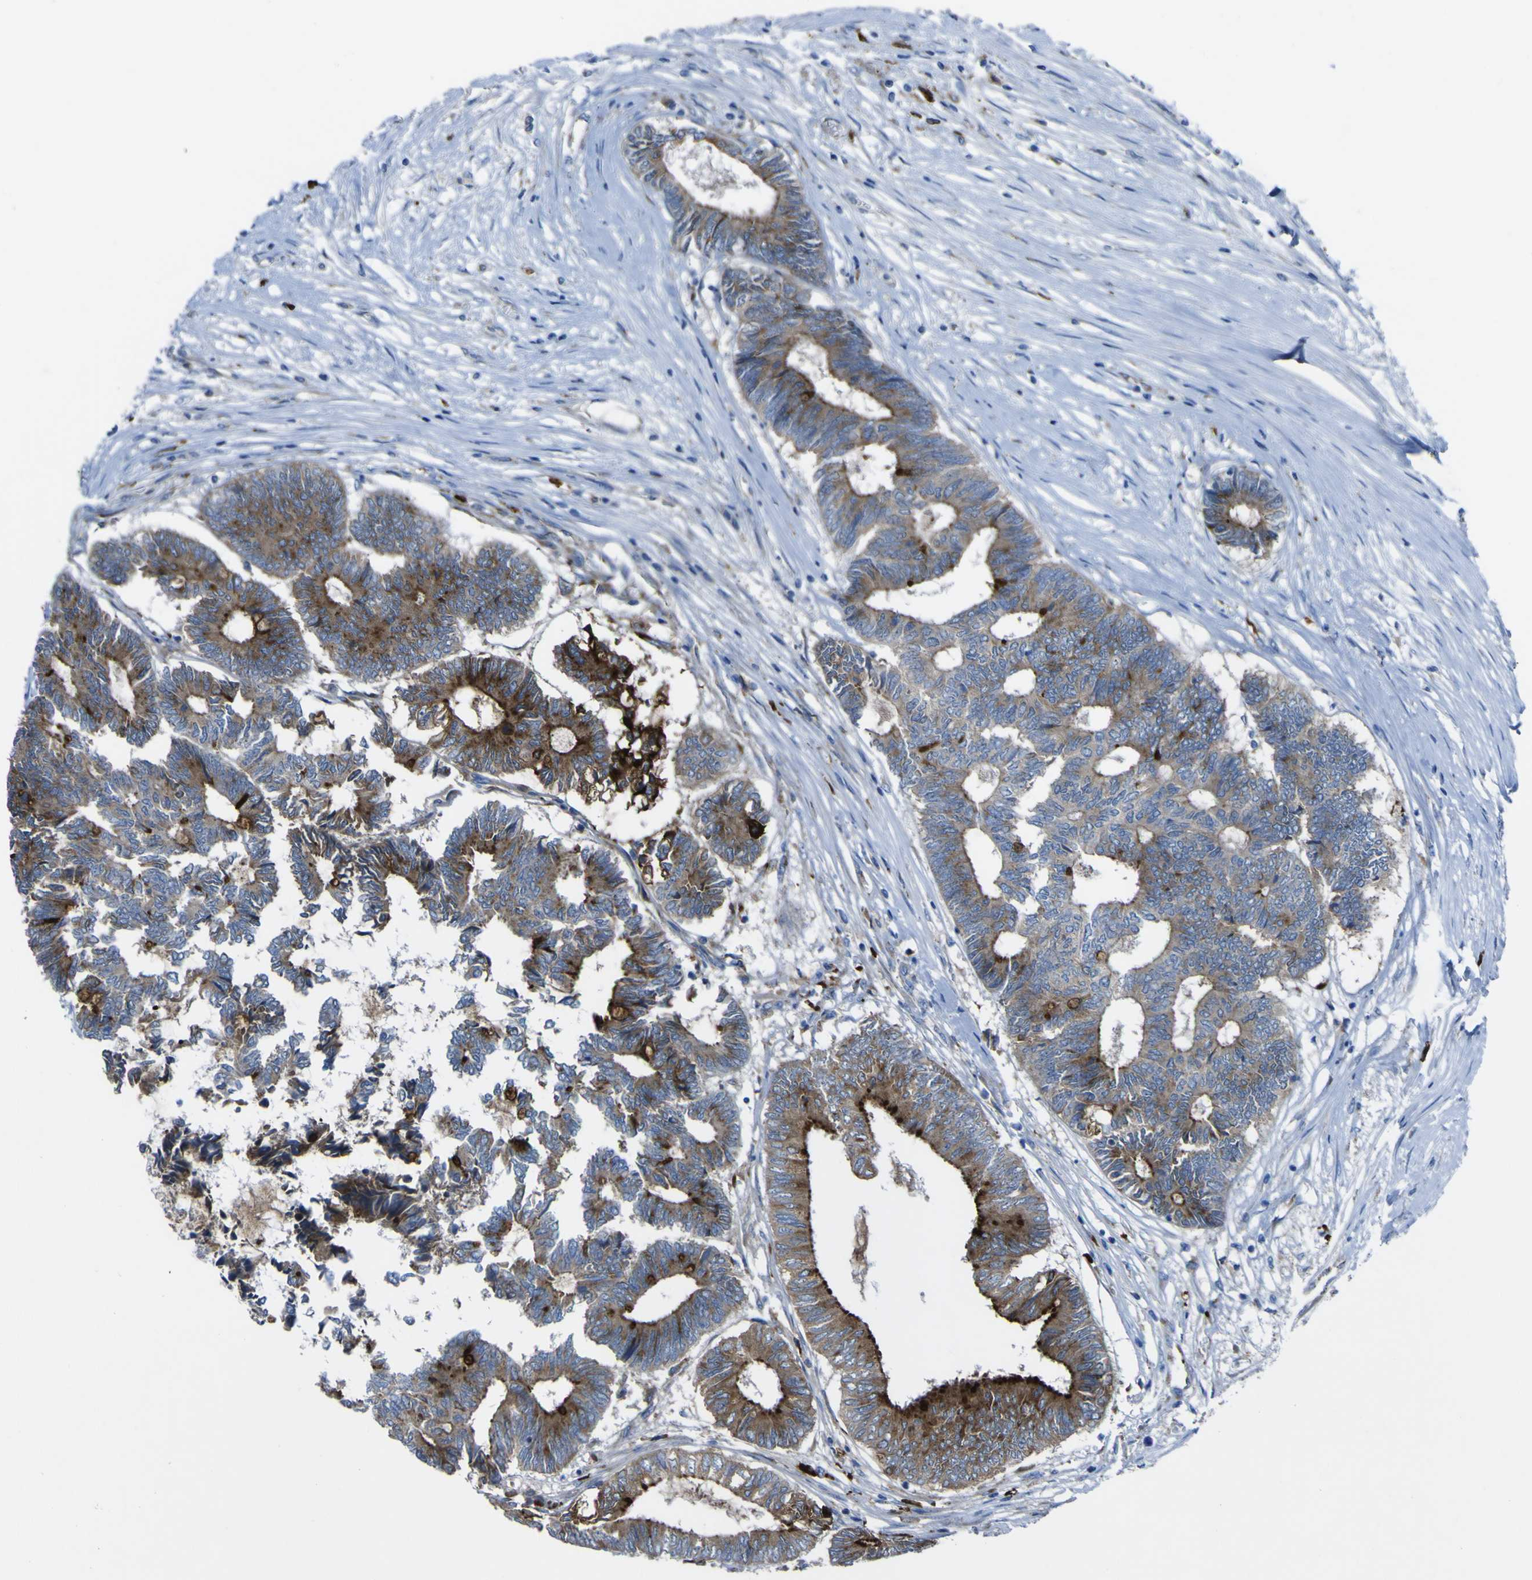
{"staining": {"intensity": "moderate", "quantity": "25%-75%", "location": "cytoplasmic/membranous"}, "tissue": "colorectal cancer", "cell_type": "Tumor cells", "image_type": "cancer", "snomed": [{"axis": "morphology", "description": "Adenocarcinoma, NOS"}, {"axis": "topography", "description": "Rectum"}], "caption": "Protein expression analysis of human colorectal cancer (adenocarcinoma) reveals moderate cytoplasmic/membranous staining in approximately 25%-75% of tumor cells.", "gene": "CST3", "patient": {"sex": "male", "age": 63}}